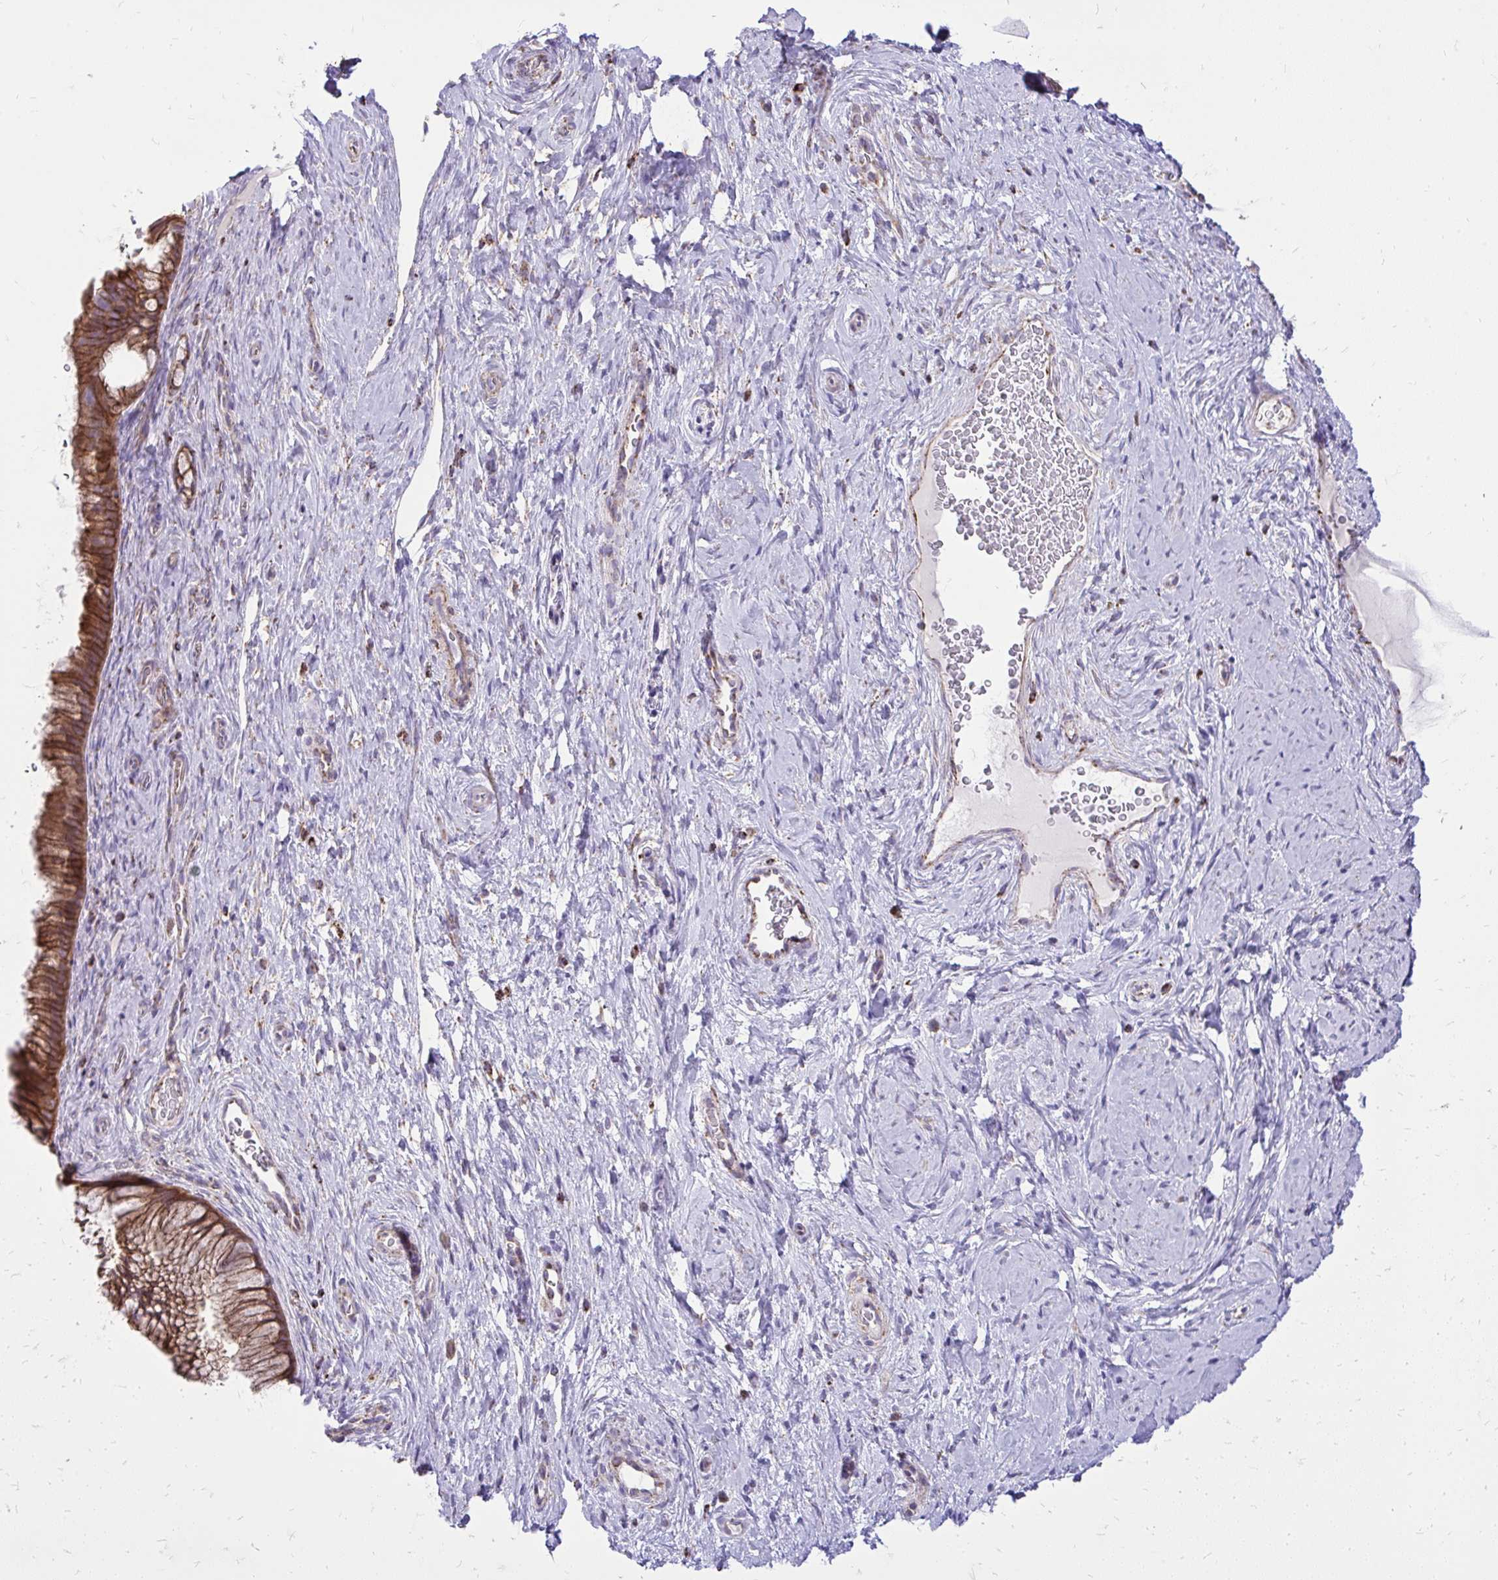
{"staining": {"intensity": "moderate", "quantity": ">75%", "location": "cytoplasmic/membranous"}, "tissue": "cervix", "cell_type": "Glandular cells", "image_type": "normal", "snomed": [{"axis": "morphology", "description": "Normal tissue, NOS"}, {"axis": "topography", "description": "Cervix"}], "caption": "Brown immunohistochemical staining in unremarkable human cervix exhibits moderate cytoplasmic/membranous expression in approximately >75% of glandular cells. (DAB (3,3'-diaminobenzidine) IHC, brown staining for protein, blue staining for nuclei).", "gene": "SPTBN2", "patient": {"sex": "female", "age": 34}}